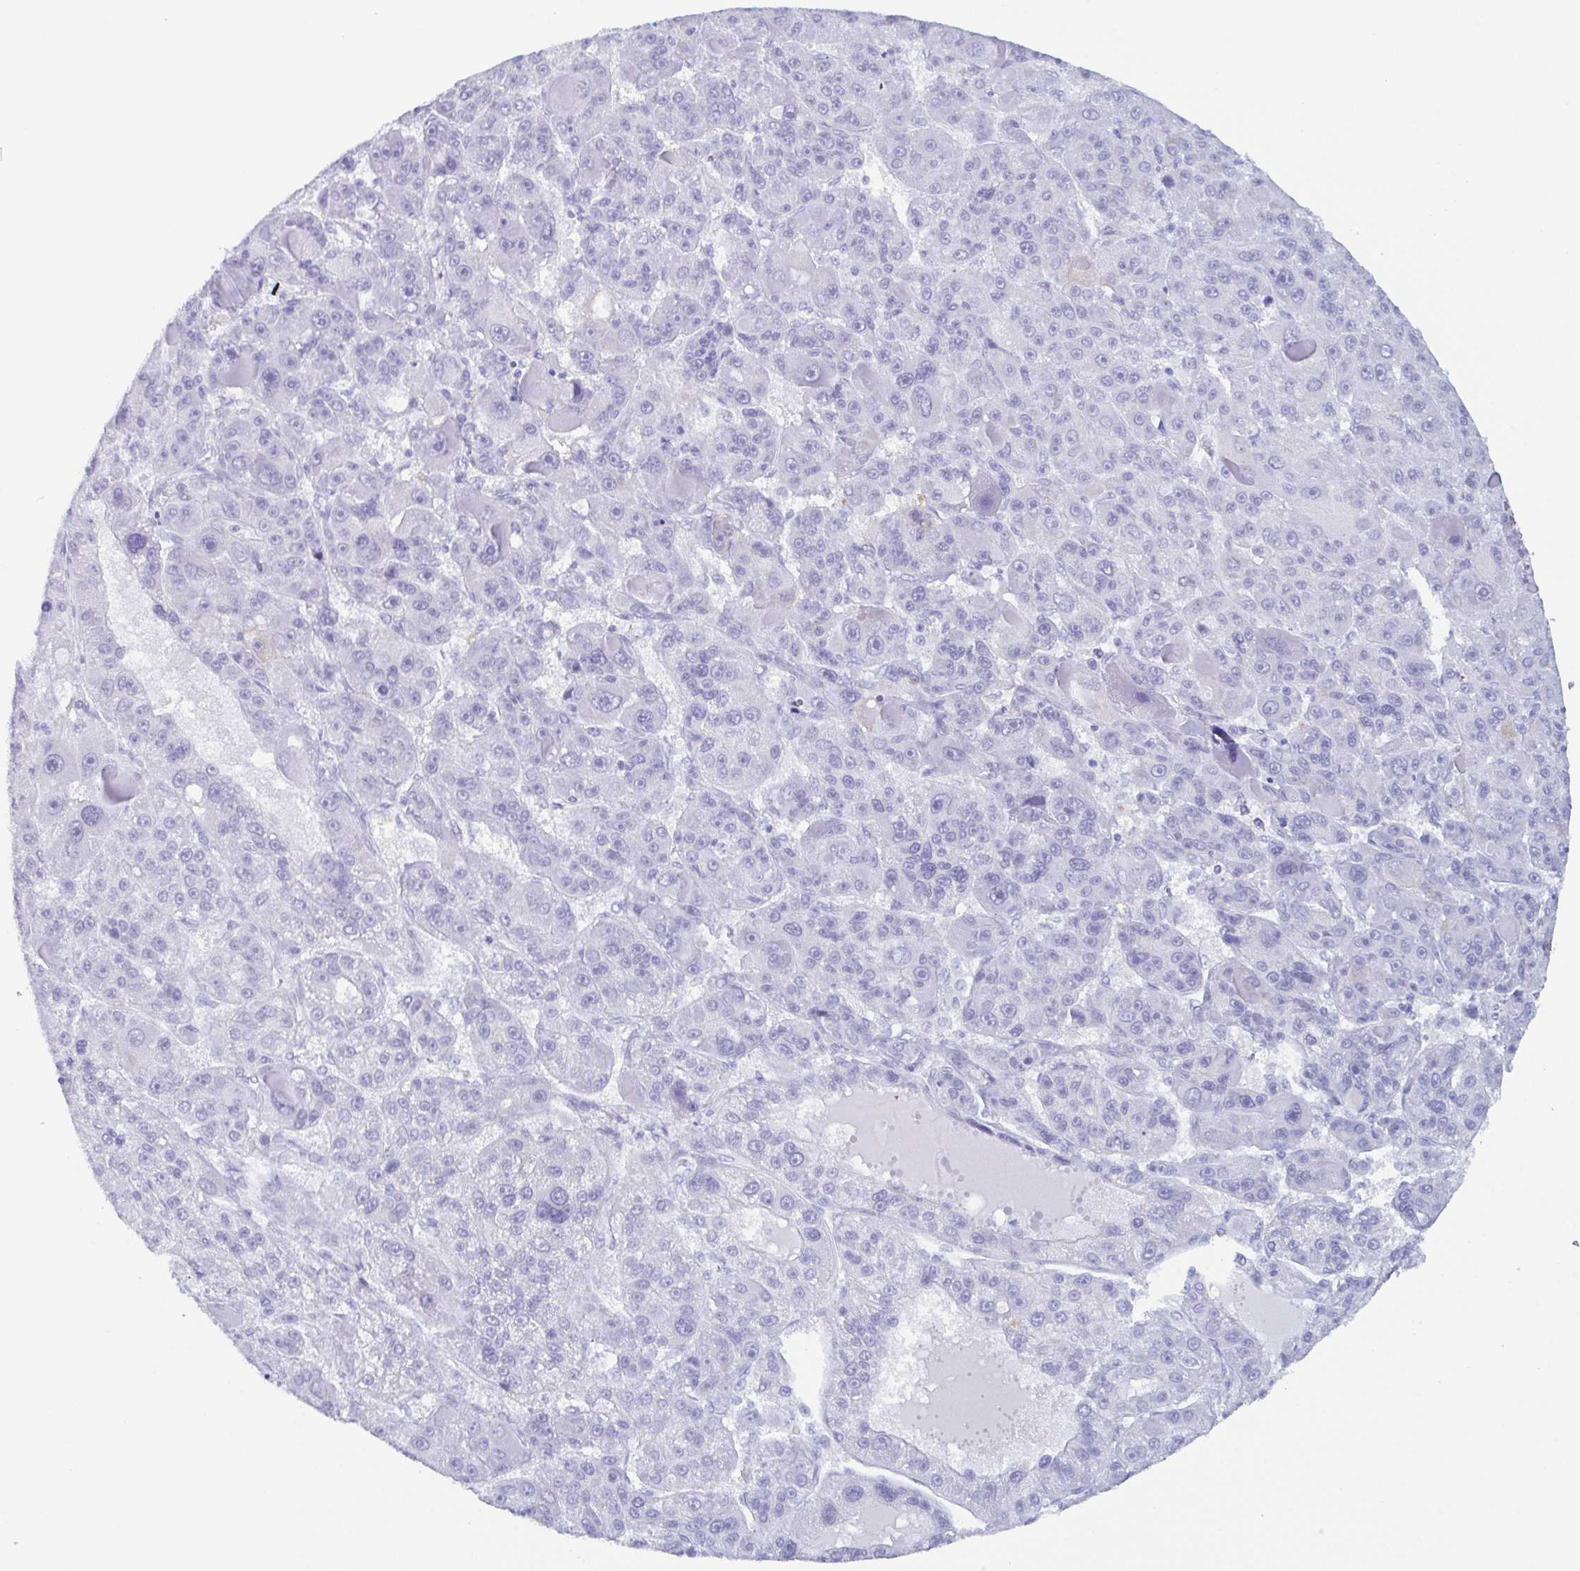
{"staining": {"intensity": "negative", "quantity": "none", "location": "none"}, "tissue": "liver cancer", "cell_type": "Tumor cells", "image_type": "cancer", "snomed": [{"axis": "morphology", "description": "Carcinoma, Hepatocellular, NOS"}, {"axis": "topography", "description": "Liver"}], "caption": "This is an immunohistochemistry micrograph of human liver cancer (hepatocellular carcinoma). There is no positivity in tumor cells.", "gene": "ZFP64", "patient": {"sex": "male", "age": 76}}